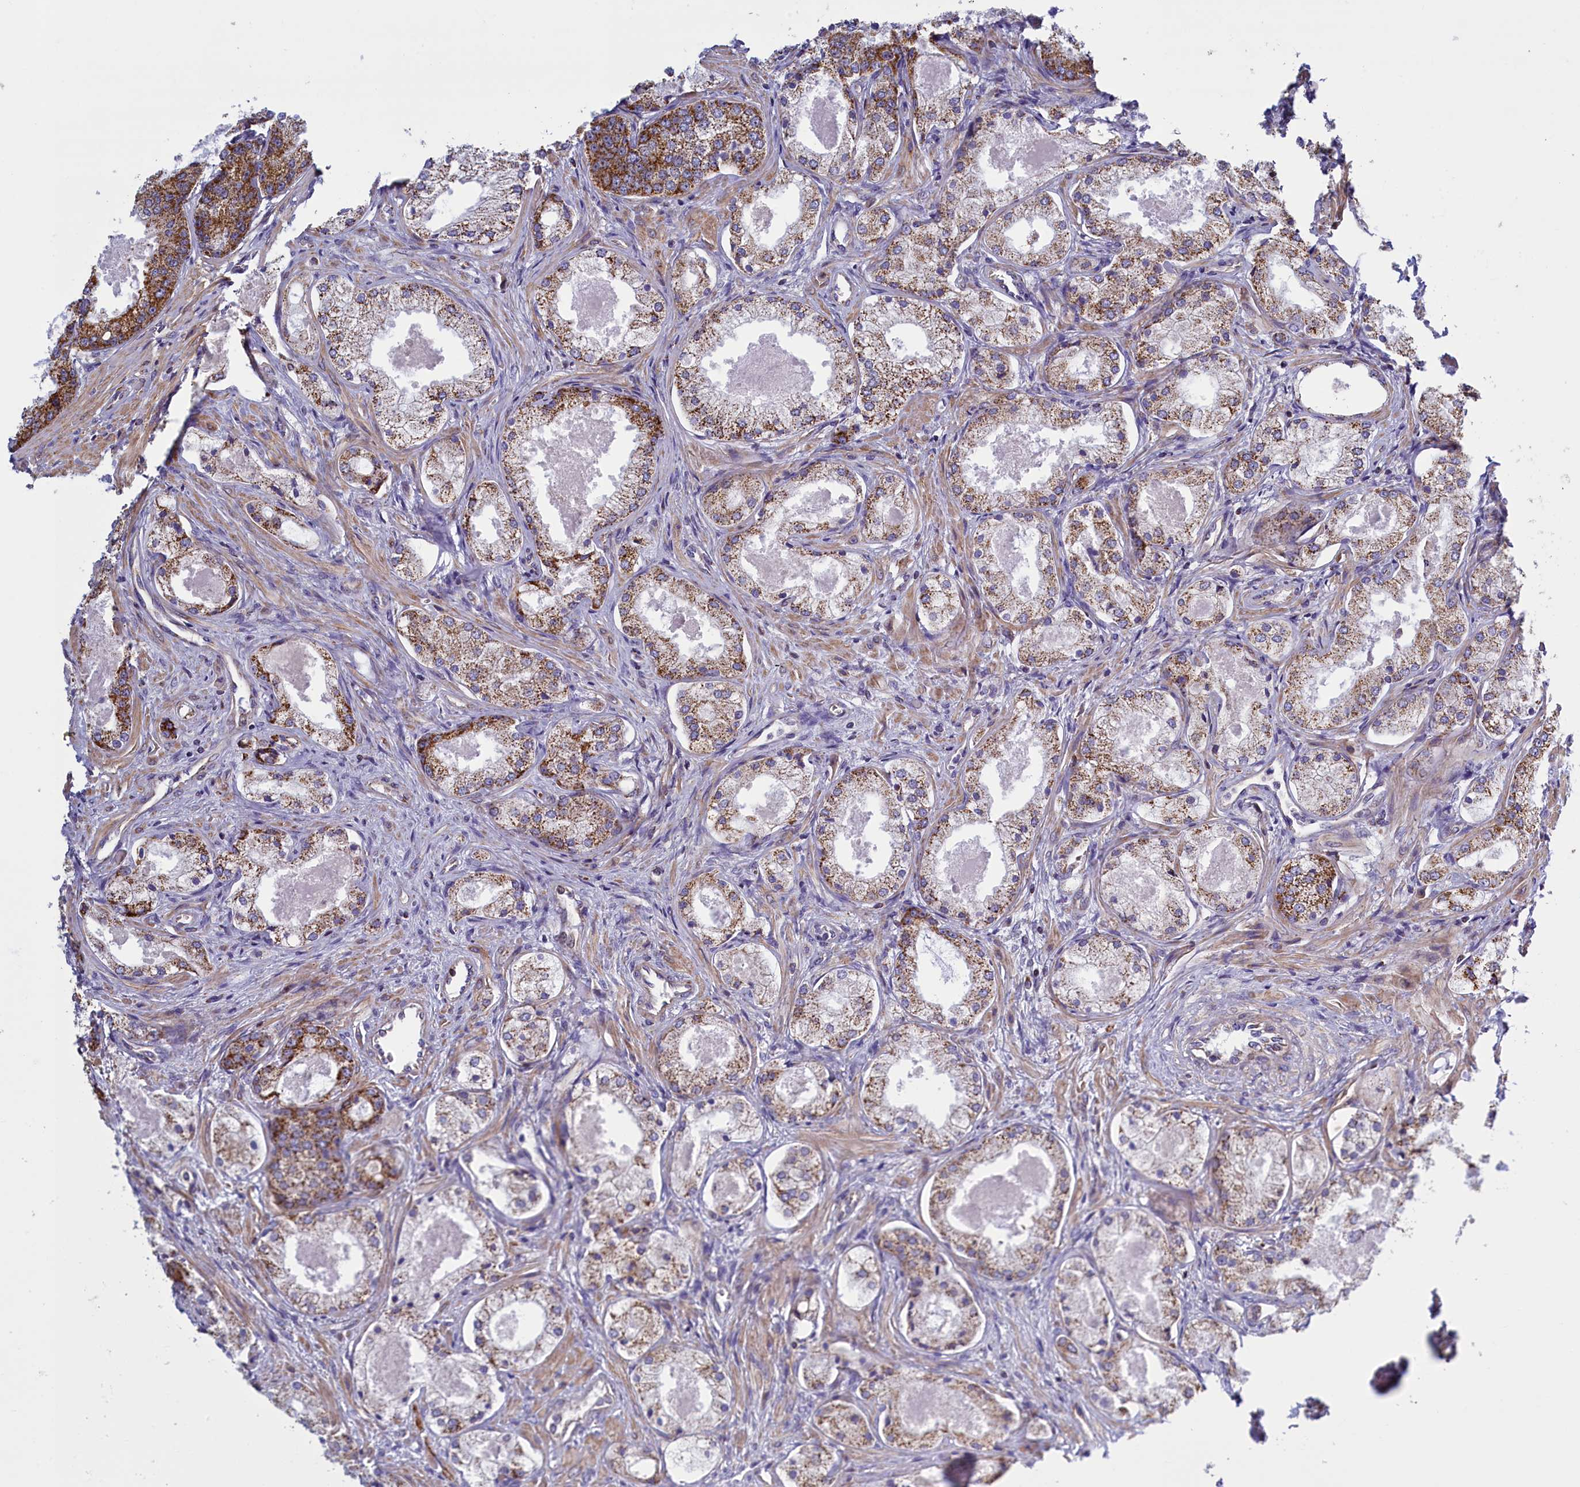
{"staining": {"intensity": "strong", "quantity": "25%-75%", "location": "cytoplasmic/membranous"}, "tissue": "prostate cancer", "cell_type": "Tumor cells", "image_type": "cancer", "snomed": [{"axis": "morphology", "description": "Adenocarcinoma, Low grade"}, {"axis": "topography", "description": "Prostate"}], "caption": "A micrograph of prostate cancer (low-grade adenocarcinoma) stained for a protein displays strong cytoplasmic/membranous brown staining in tumor cells.", "gene": "IFT122", "patient": {"sex": "male", "age": 68}}